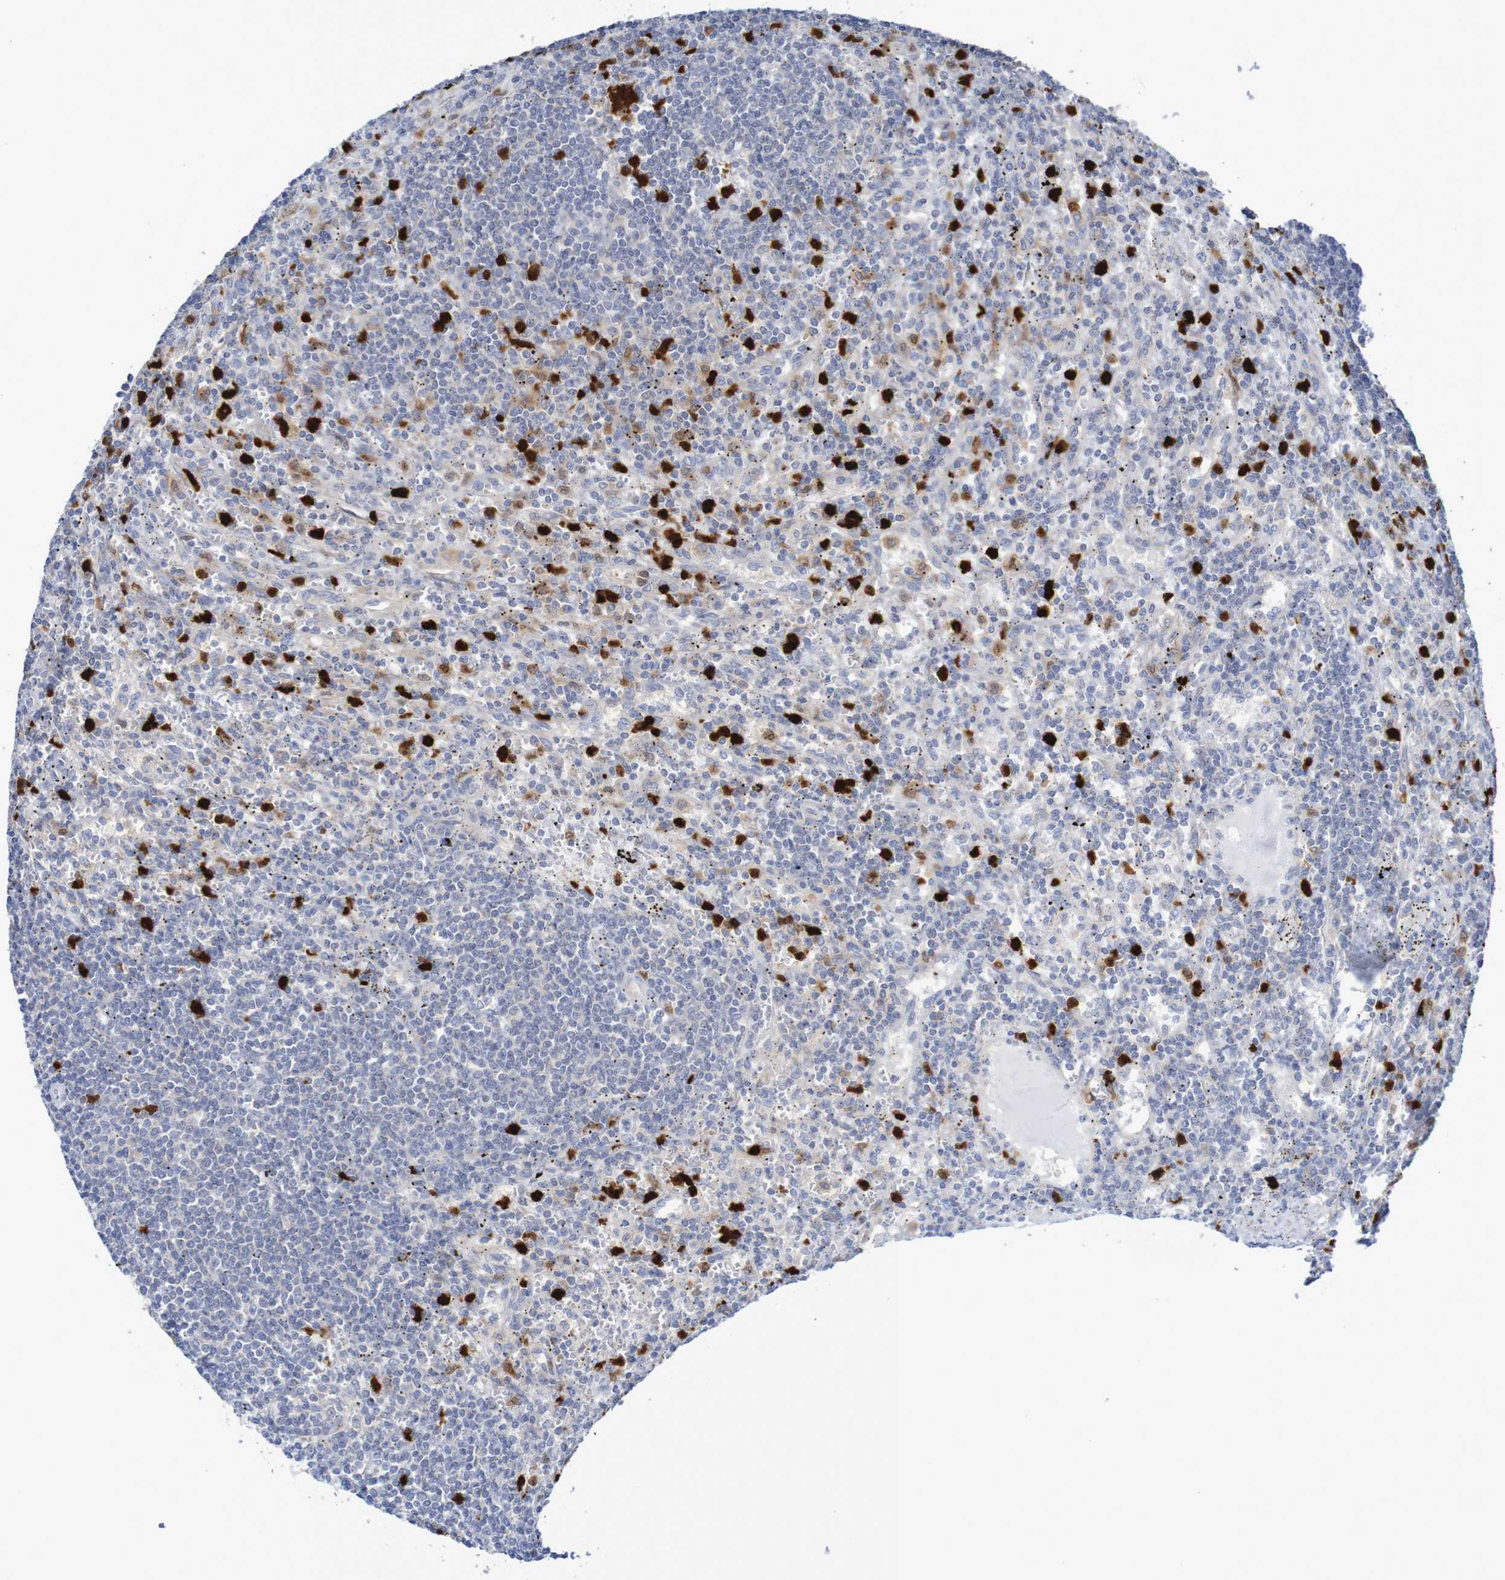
{"staining": {"intensity": "negative", "quantity": "none", "location": "none"}, "tissue": "lymphoma", "cell_type": "Tumor cells", "image_type": "cancer", "snomed": [{"axis": "morphology", "description": "Malignant lymphoma, non-Hodgkin's type, Low grade"}, {"axis": "topography", "description": "Spleen"}], "caption": "DAB immunohistochemical staining of human low-grade malignant lymphoma, non-Hodgkin's type shows no significant expression in tumor cells. (Immunohistochemistry (ihc), brightfield microscopy, high magnification).", "gene": "PARP4", "patient": {"sex": "male", "age": 76}}